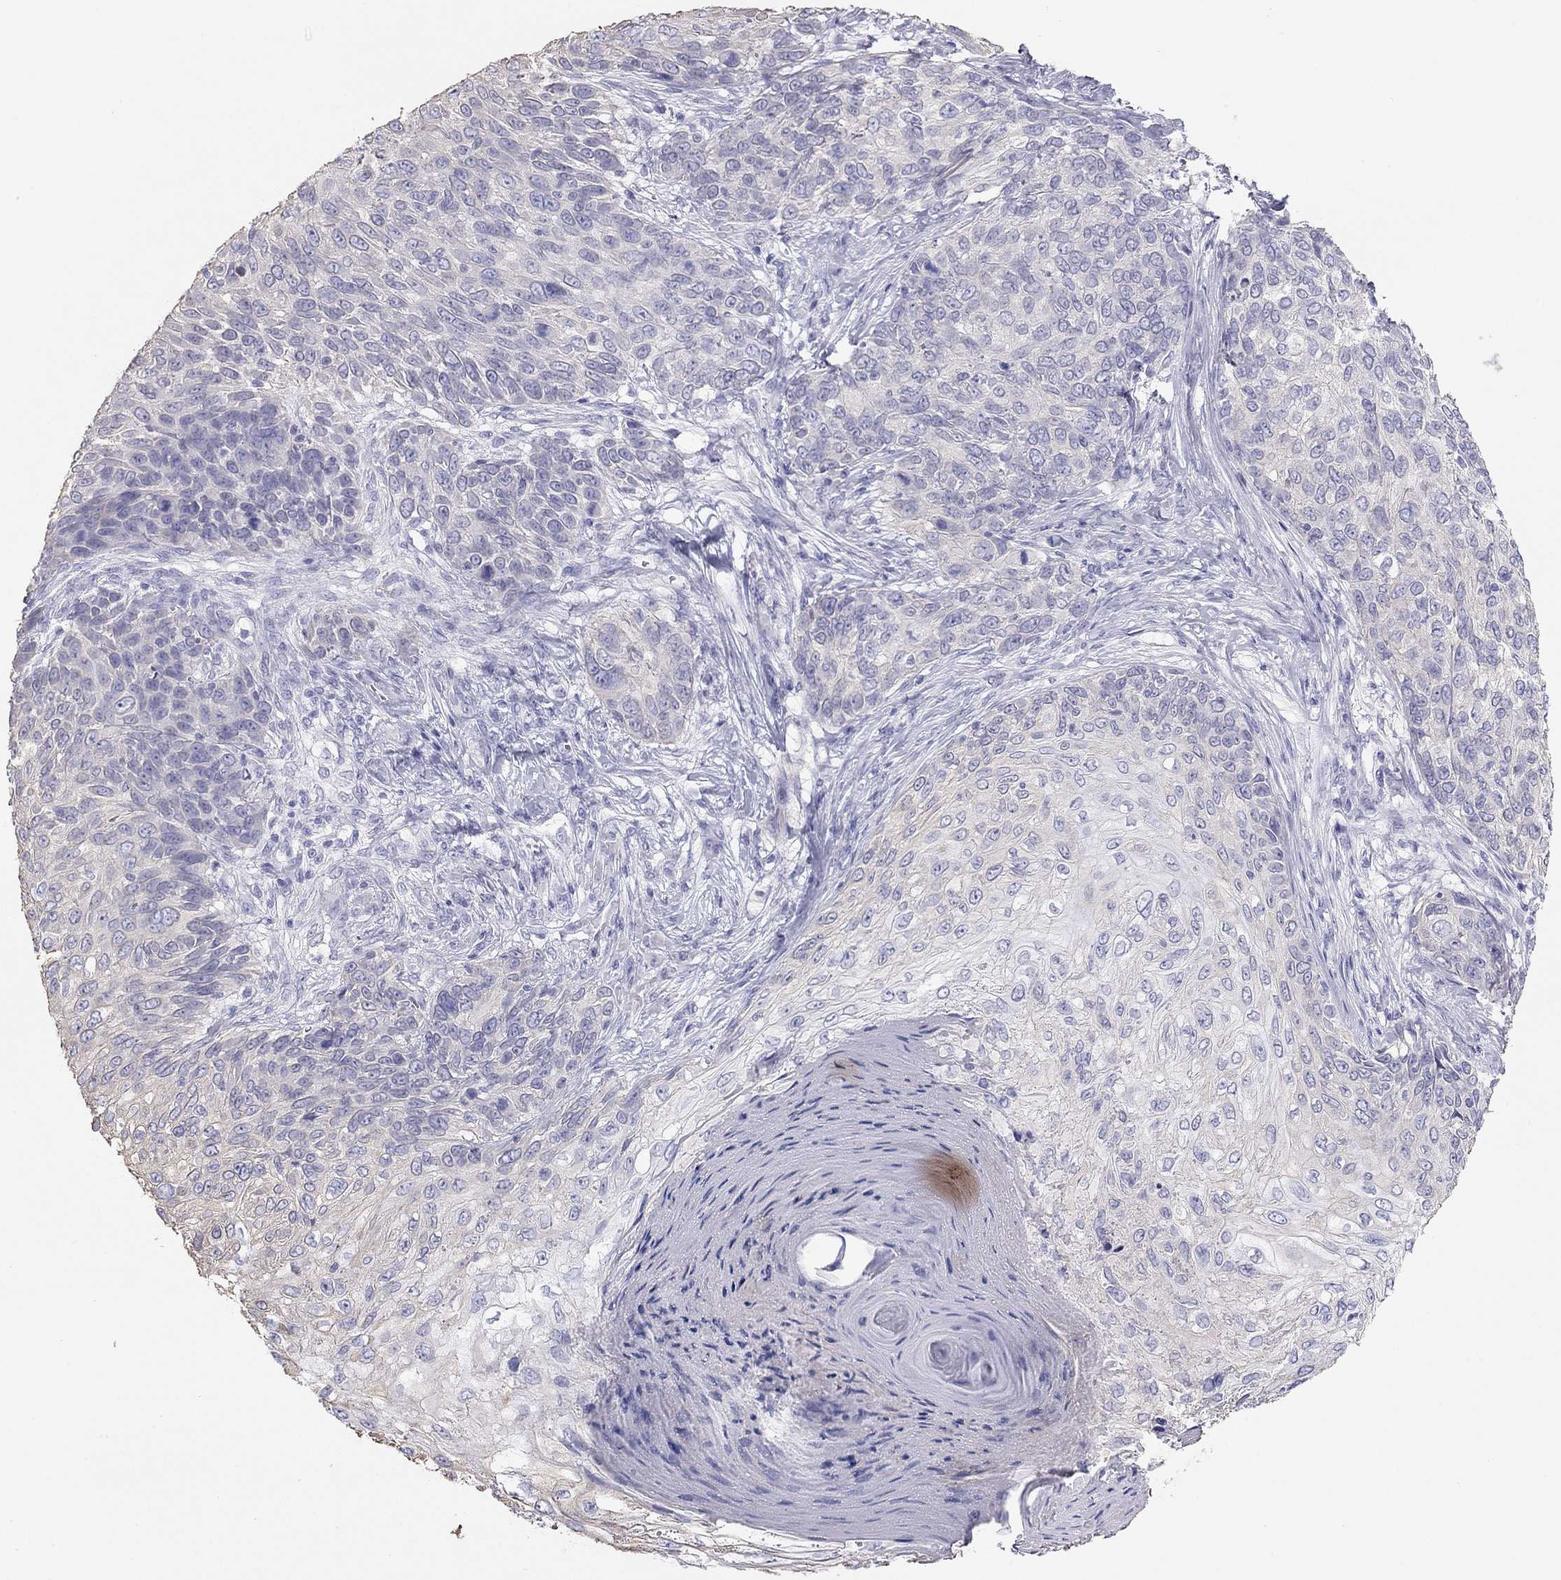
{"staining": {"intensity": "negative", "quantity": "none", "location": "none"}, "tissue": "skin cancer", "cell_type": "Tumor cells", "image_type": "cancer", "snomed": [{"axis": "morphology", "description": "Squamous cell carcinoma, NOS"}, {"axis": "topography", "description": "Skin"}], "caption": "This is an immunohistochemistry (IHC) image of skin cancer (squamous cell carcinoma). There is no staining in tumor cells.", "gene": "KCNV2", "patient": {"sex": "male", "age": 92}}